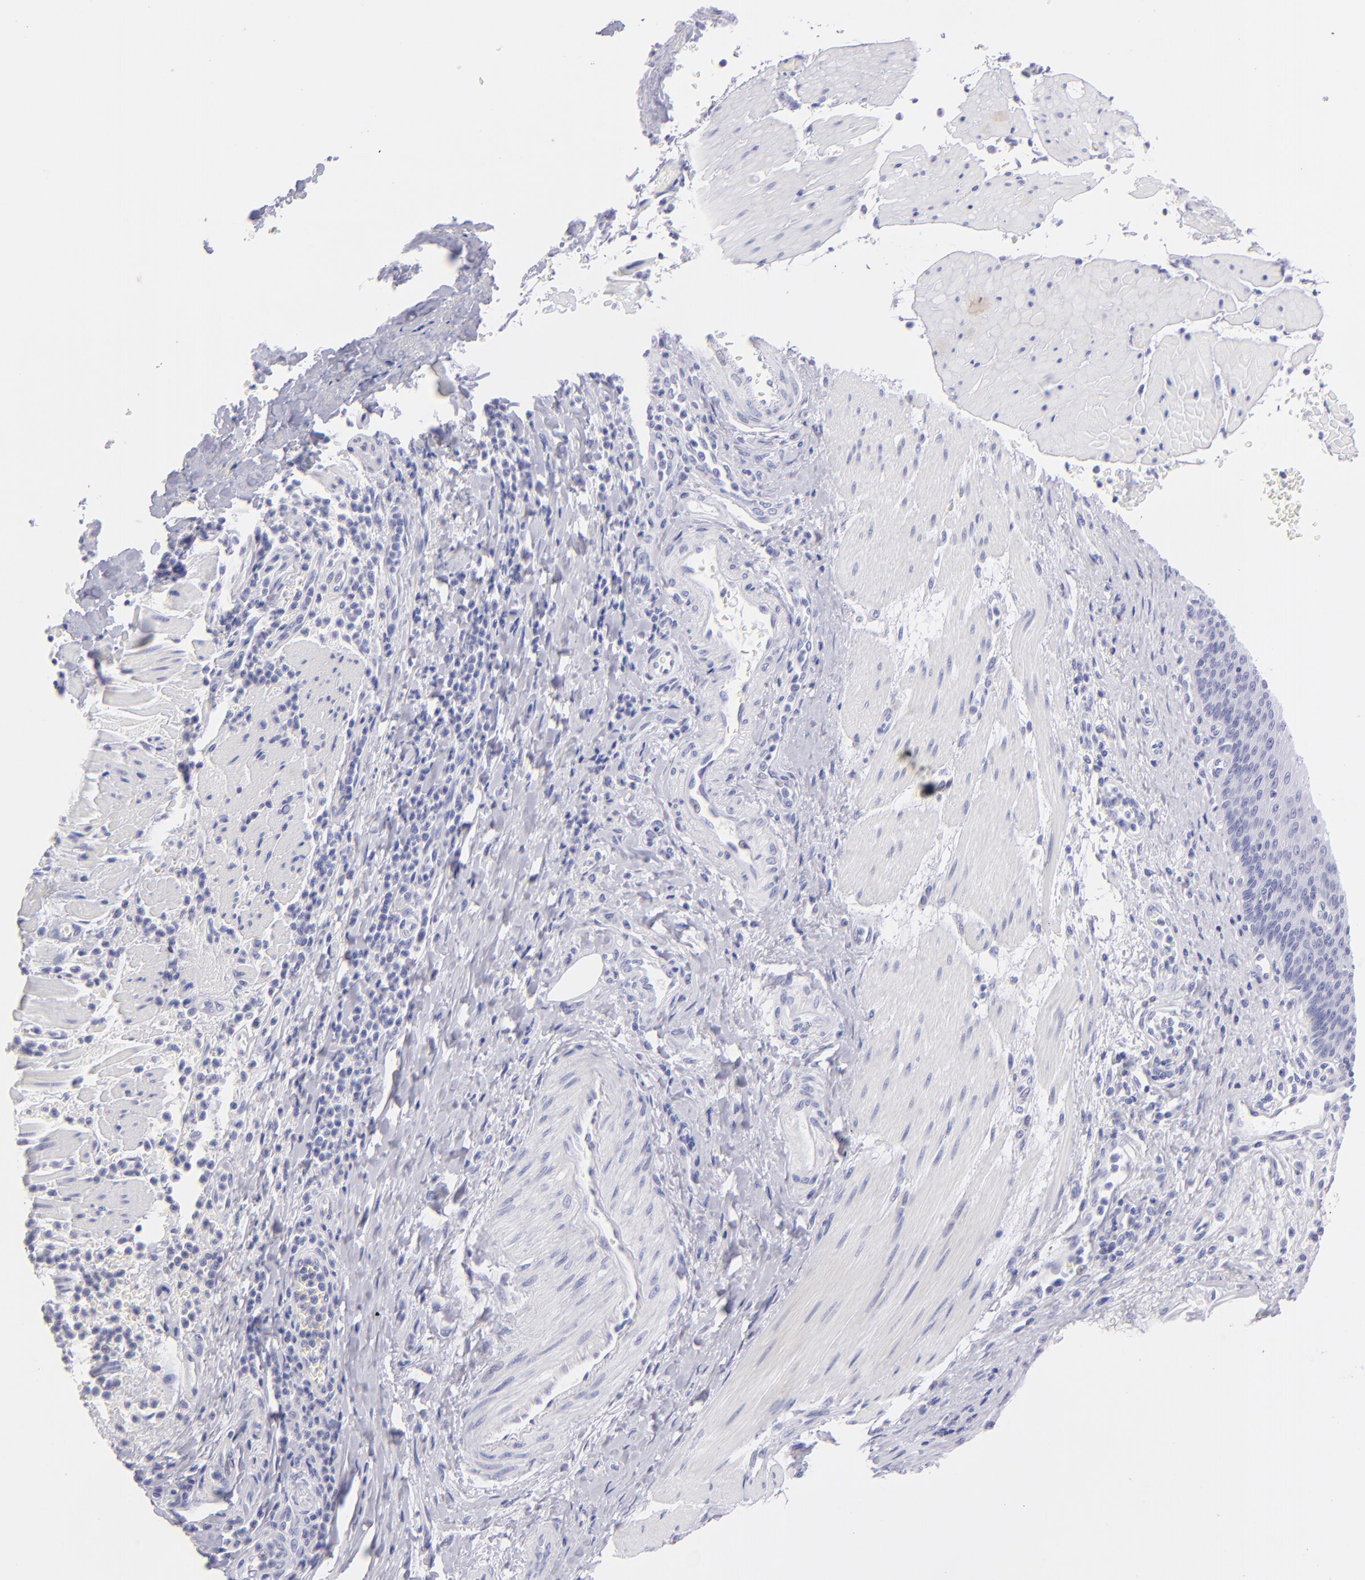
{"staining": {"intensity": "negative", "quantity": "none", "location": "none"}, "tissue": "esophagus", "cell_type": "Squamous epithelial cells", "image_type": "normal", "snomed": [{"axis": "morphology", "description": "Normal tissue, NOS"}, {"axis": "topography", "description": "Esophagus"}], "caption": "IHC histopathology image of unremarkable esophagus stained for a protein (brown), which shows no positivity in squamous epithelial cells.", "gene": "CD72", "patient": {"sex": "female", "age": 61}}